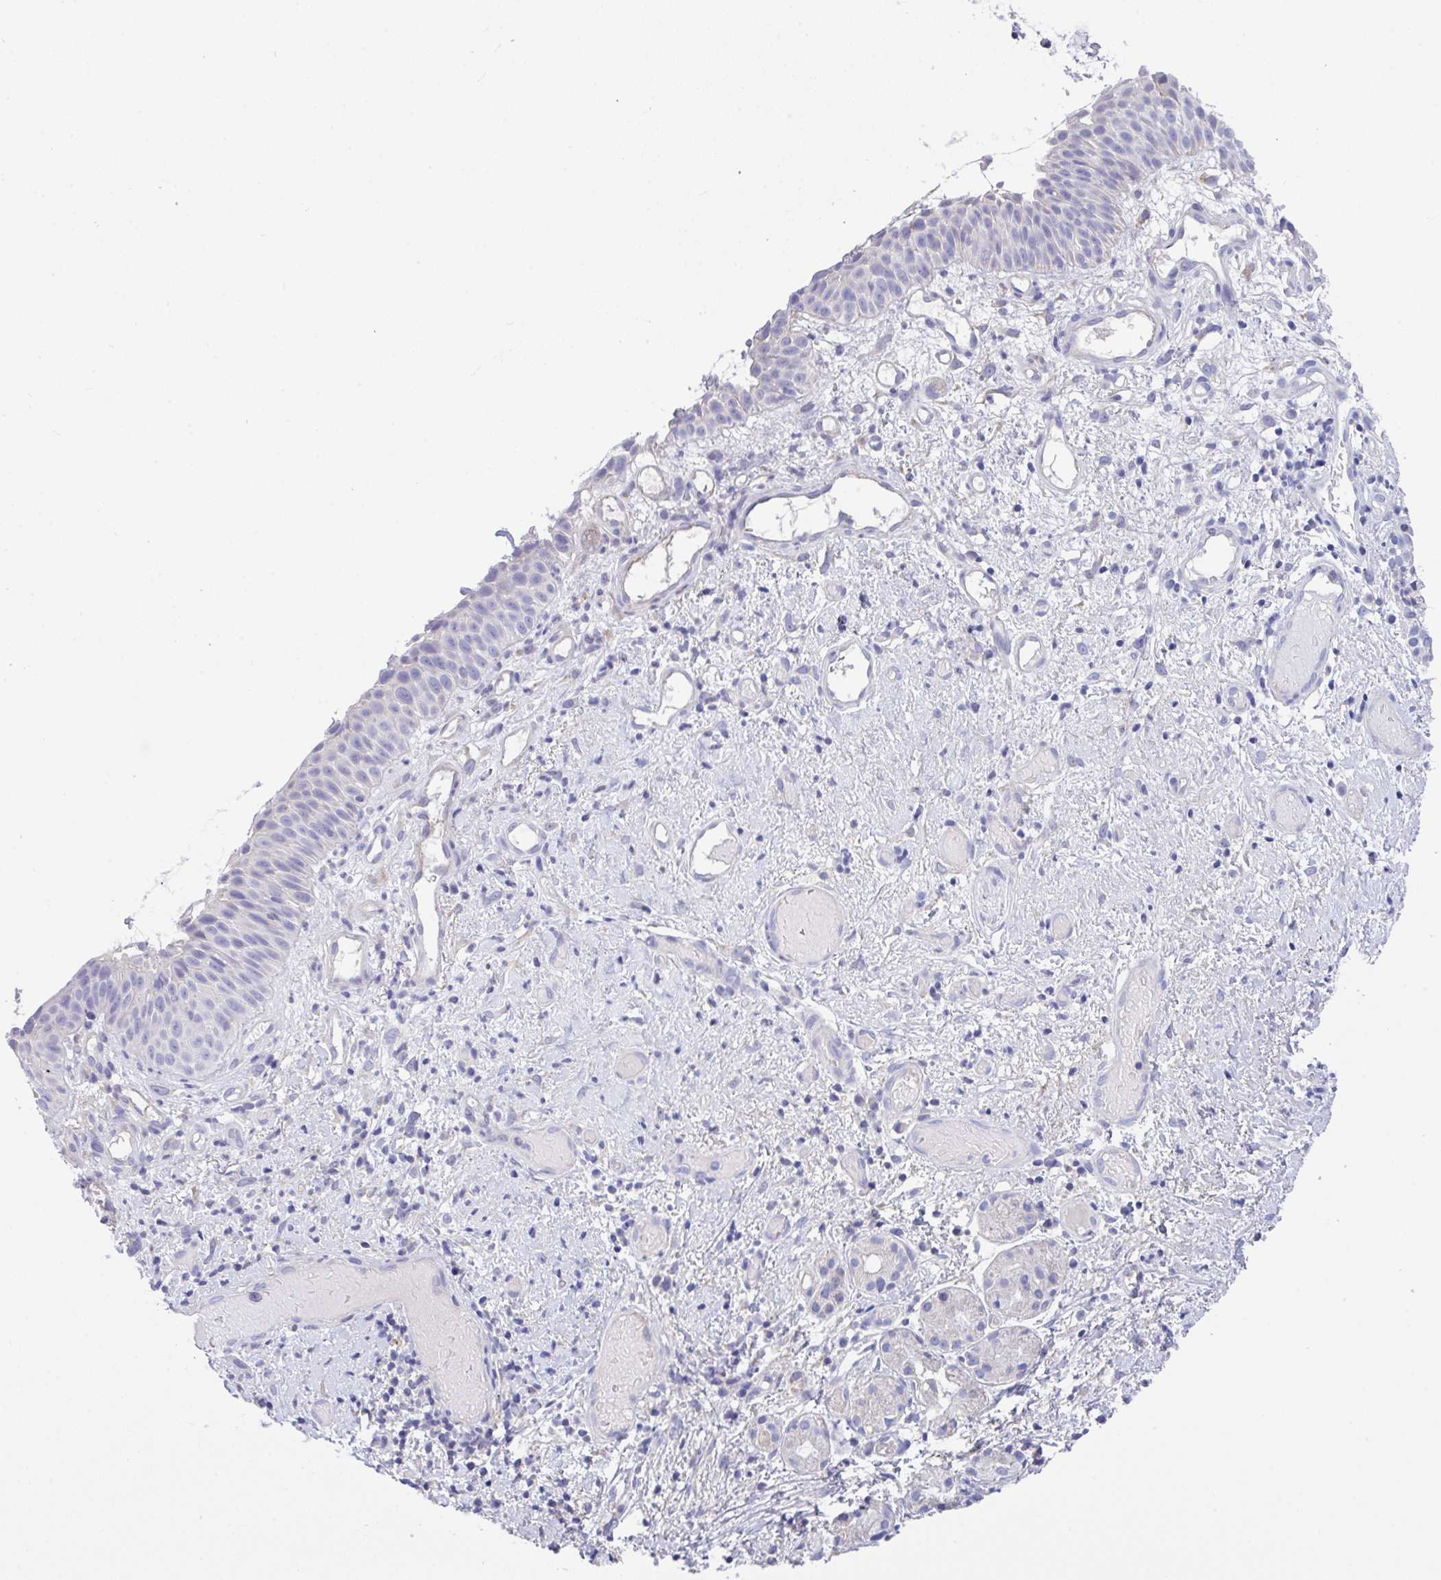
{"staining": {"intensity": "negative", "quantity": "none", "location": "none"}, "tissue": "nasopharynx", "cell_type": "Respiratory epithelial cells", "image_type": "normal", "snomed": [{"axis": "morphology", "description": "Normal tissue, NOS"}, {"axis": "morphology", "description": "Inflammation, NOS"}, {"axis": "topography", "description": "Nasopharynx"}], "caption": "The histopathology image shows no staining of respiratory epithelial cells in benign nasopharynx. (Brightfield microscopy of DAB (3,3'-diaminobenzidine) immunohistochemistry (IHC) at high magnification).", "gene": "CA10", "patient": {"sex": "male", "age": 54}}